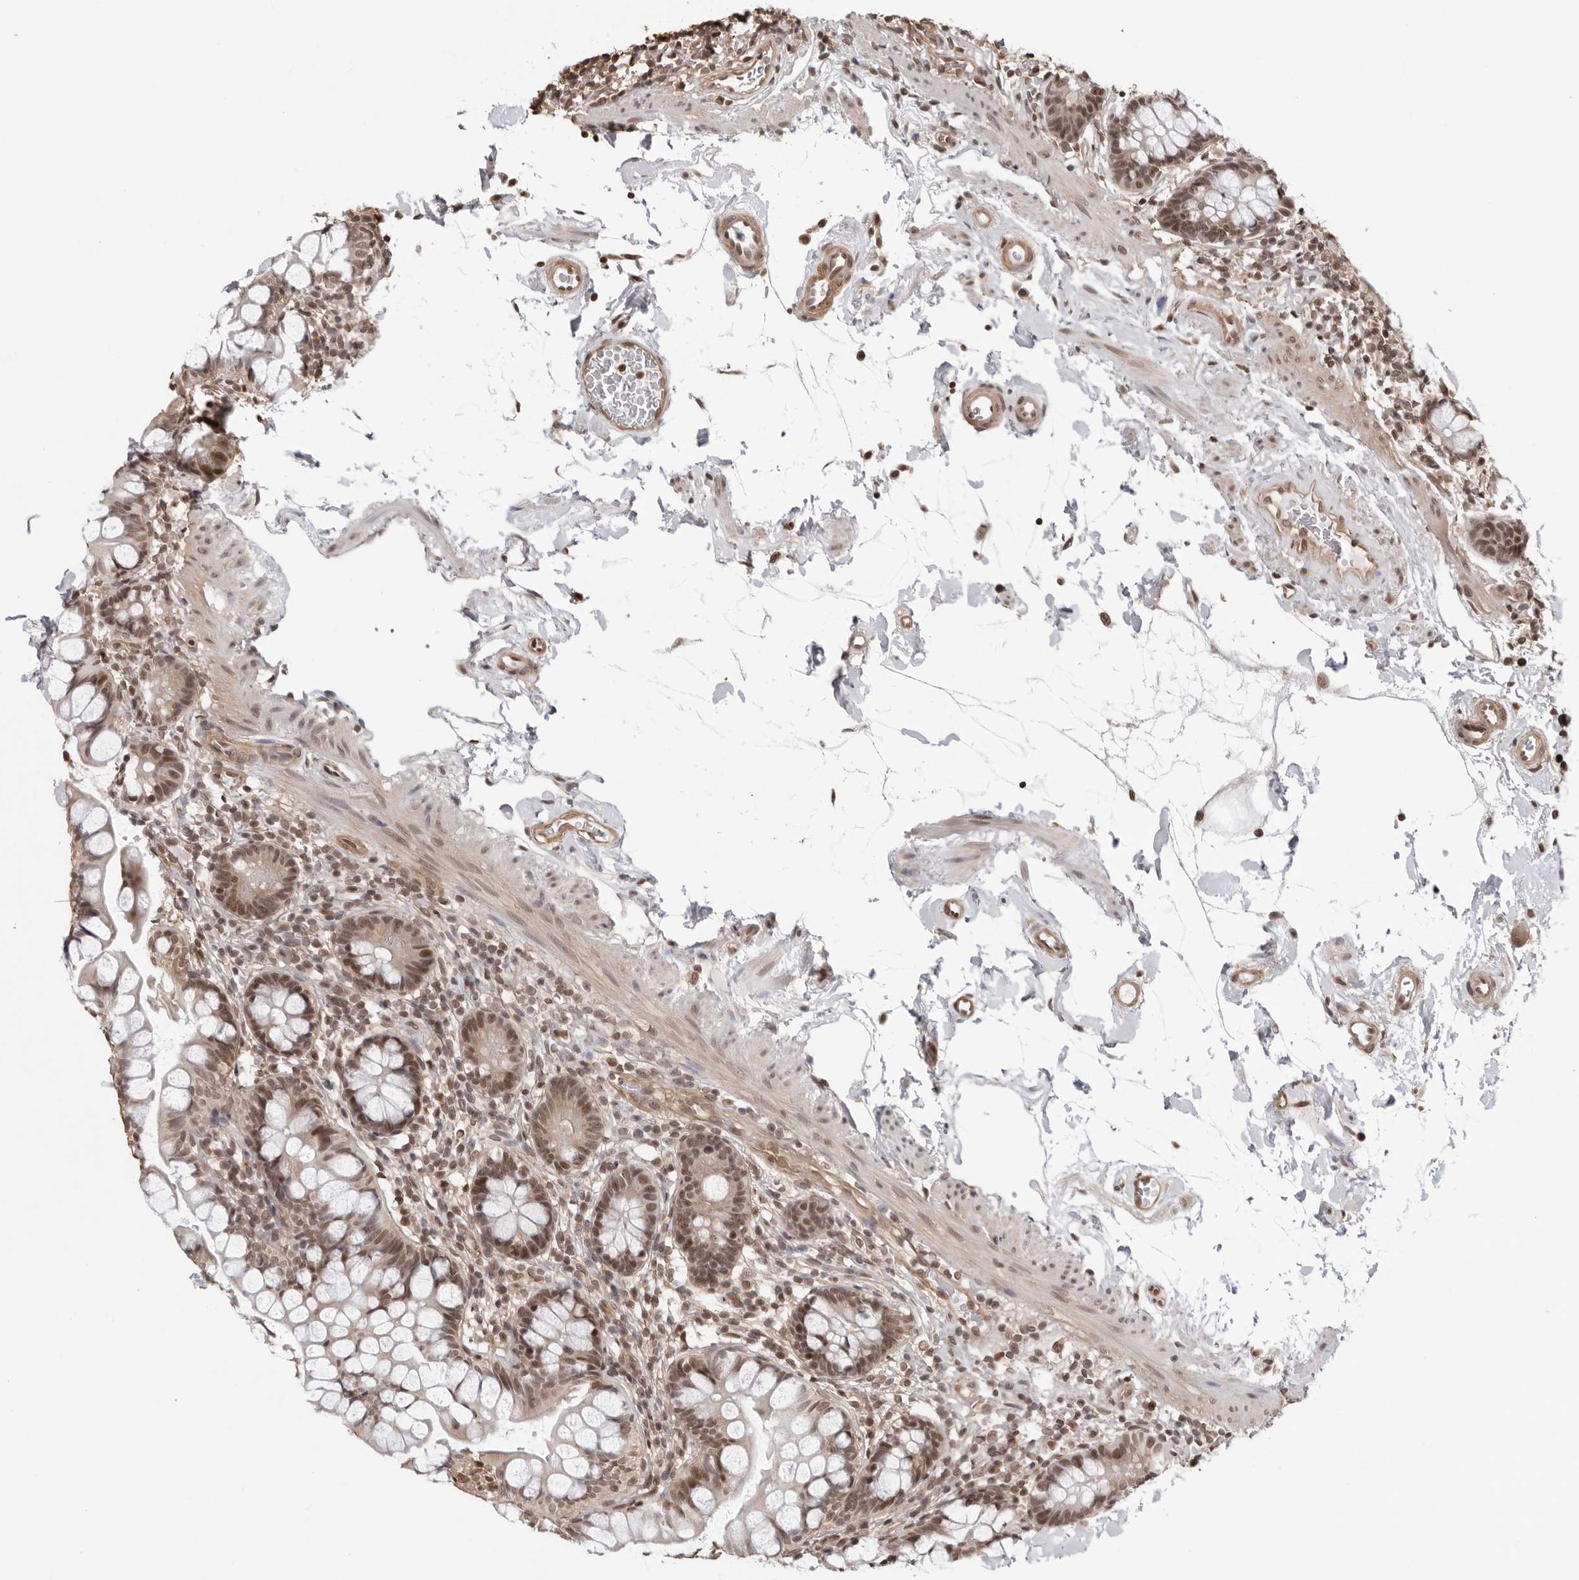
{"staining": {"intensity": "moderate", "quantity": "25%-75%", "location": "cytoplasmic/membranous,nuclear"}, "tissue": "small intestine", "cell_type": "Glandular cells", "image_type": "normal", "snomed": [{"axis": "morphology", "description": "Normal tissue, NOS"}, {"axis": "topography", "description": "Small intestine"}], "caption": "The immunohistochemical stain shows moderate cytoplasmic/membranous,nuclear staining in glandular cells of benign small intestine.", "gene": "SDE2", "patient": {"sex": "female", "age": 84}}